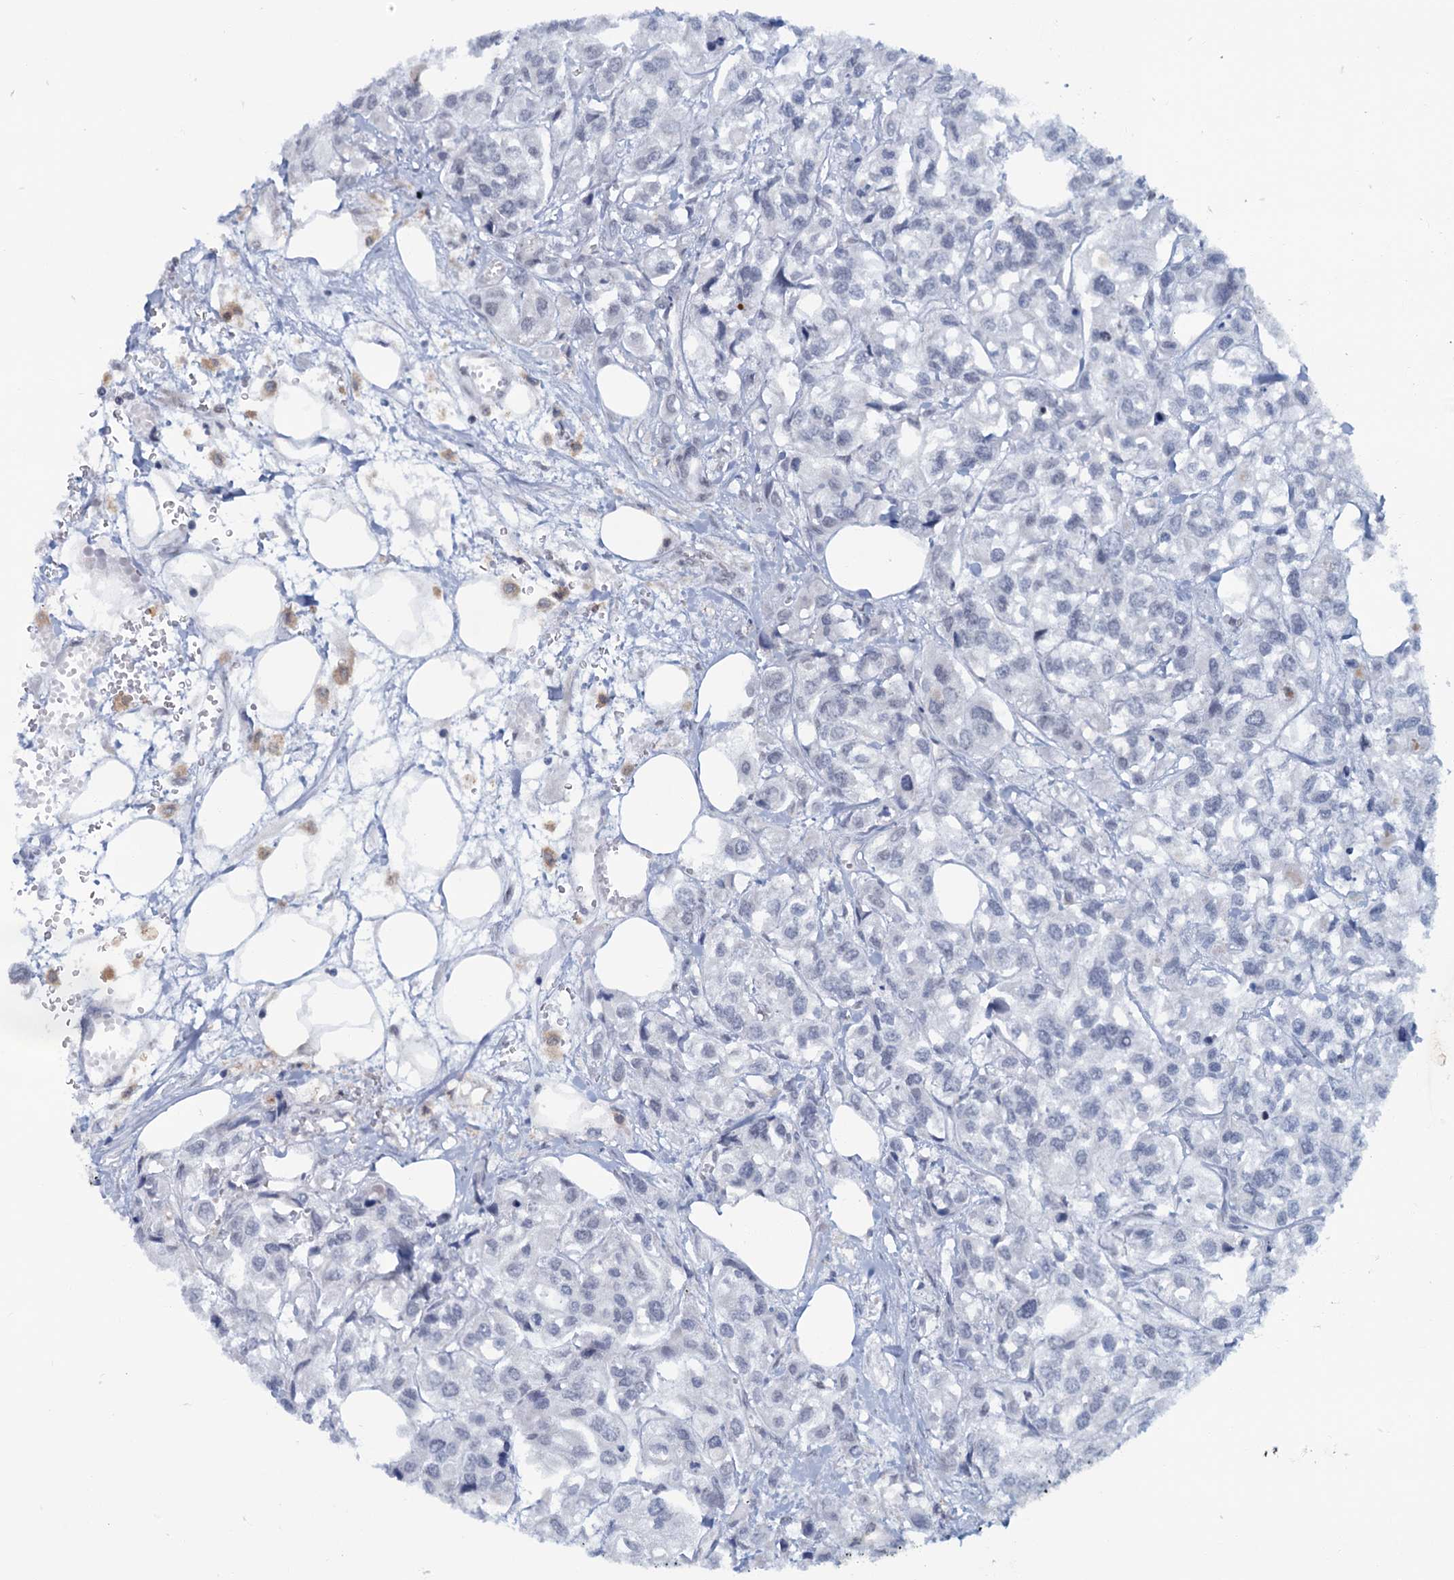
{"staining": {"intensity": "negative", "quantity": "none", "location": "none"}, "tissue": "urothelial cancer", "cell_type": "Tumor cells", "image_type": "cancer", "snomed": [{"axis": "morphology", "description": "Urothelial carcinoma, High grade"}, {"axis": "topography", "description": "Urinary bladder"}], "caption": "Immunohistochemistry (IHC) histopathology image of human urothelial cancer stained for a protein (brown), which displays no expression in tumor cells.", "gene": "C1D", "patient": {"sex": "male", "age": 67}}